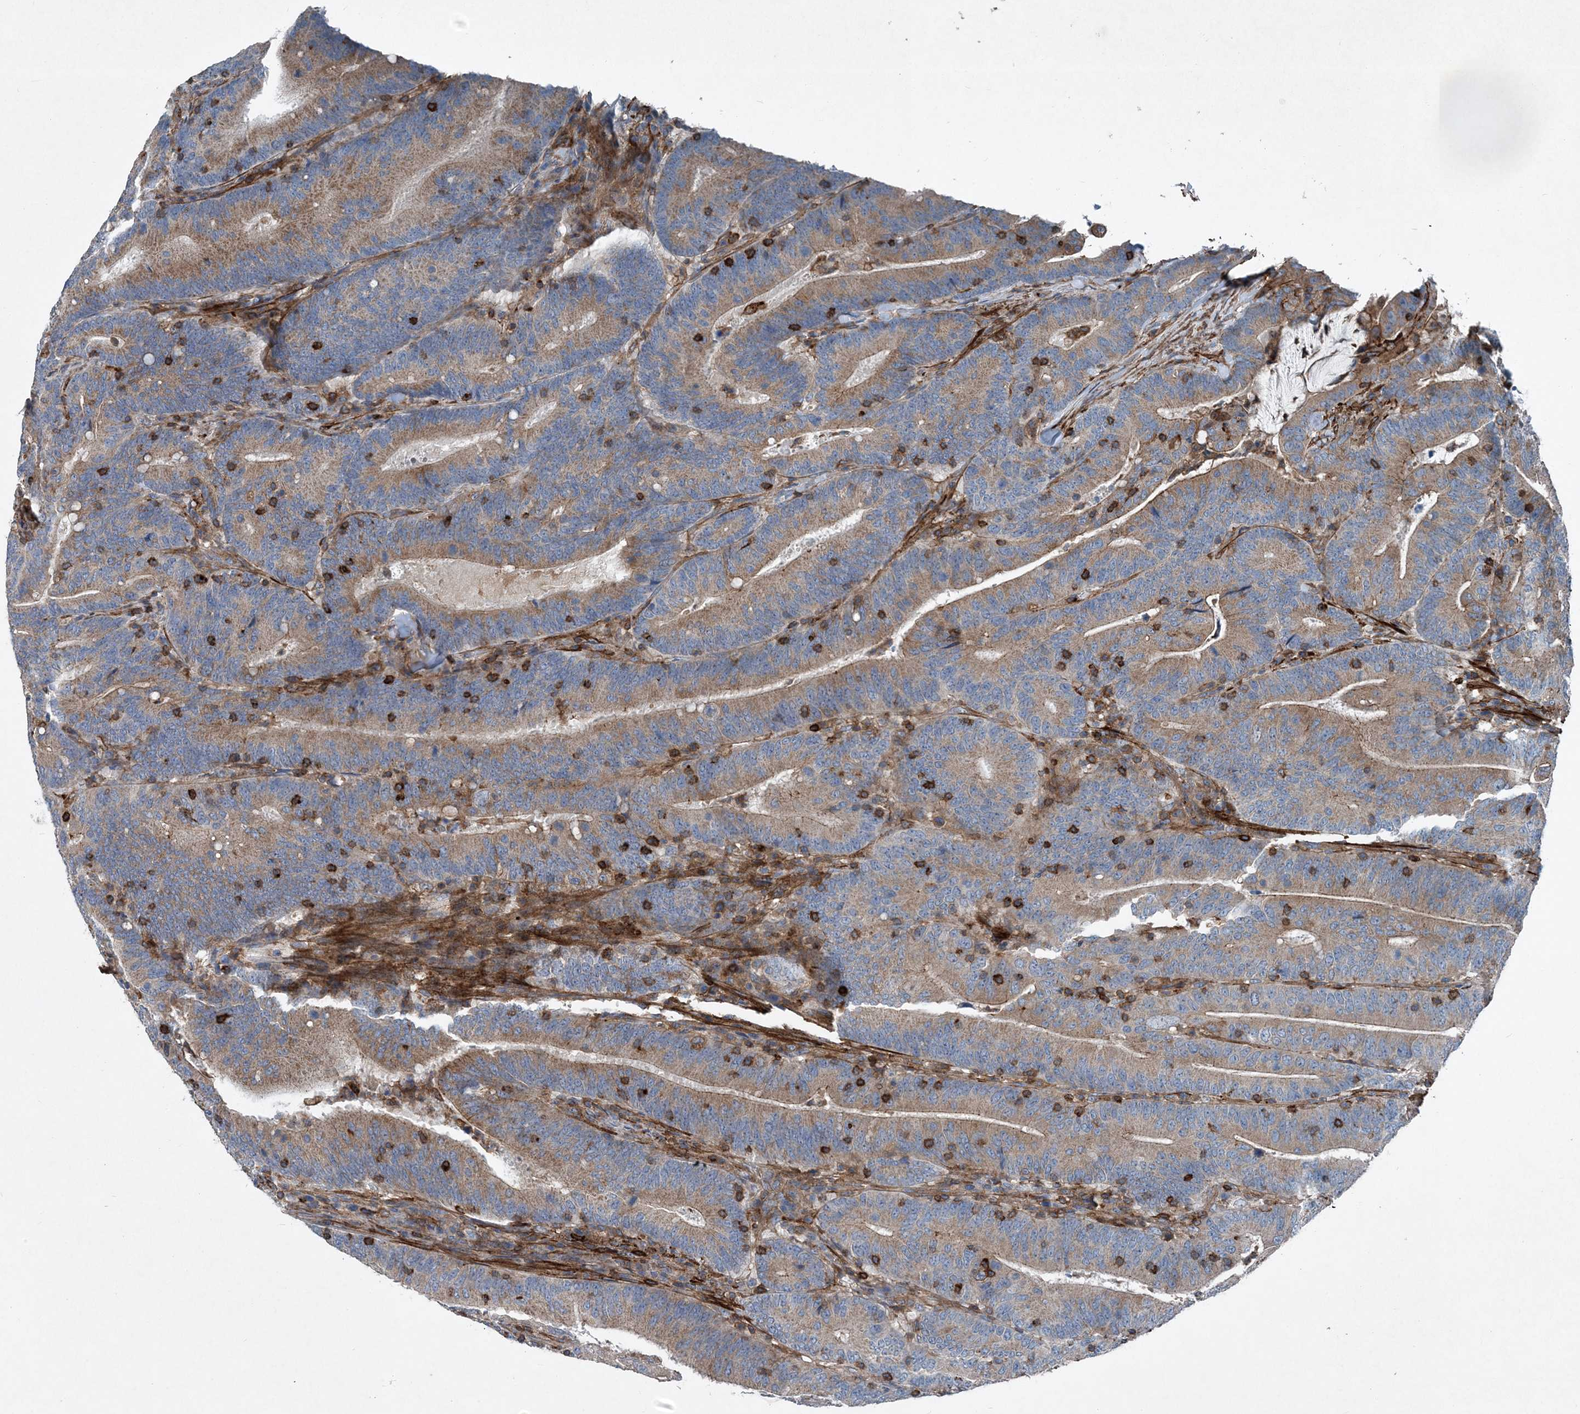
{"staining": {"intensity": "moderate", "quantity": "25%-75%", "location": "cytoplasmic/membranous"}, "tissue": "colorectal cancer", "cell_type": "Tumor cells", "image_type": "cancer", "snomed": [{"axis": "morphology", "description": "Adenocarcinoma, NOS"}, {"axis": "topography", "description": "Colon"}], "caption": "Moderate cytoplasmic/membranous protein expression is seen in approximately 25%-75% of tumor cells in colorectal cancer (adenocarcinoma).", "gene": "DGUOK", "patient": {"sex": "female", "age": 66}}